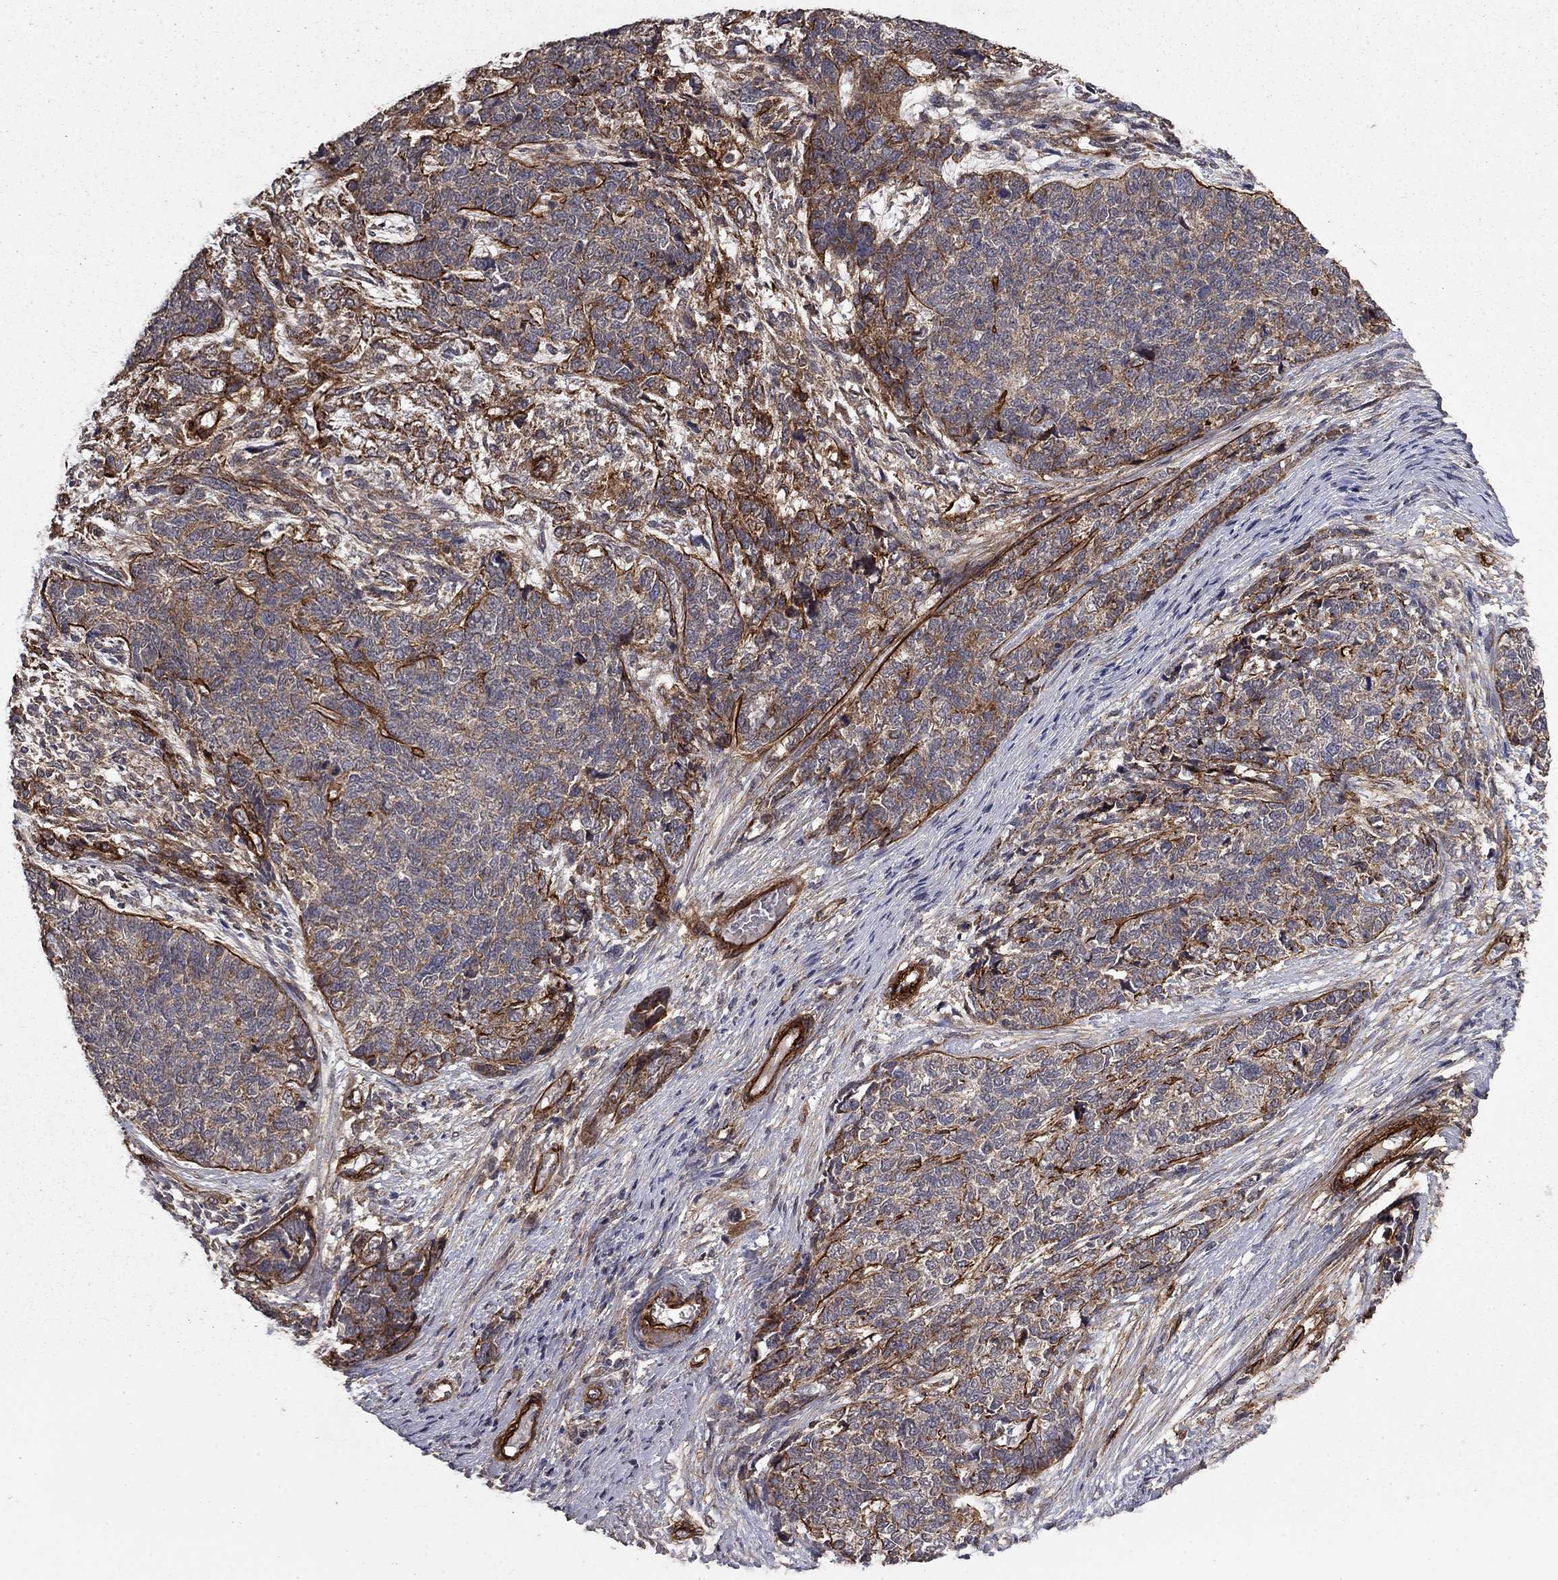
{"staining": {"intensity": "negative", "quantity": "none", "location": "none"}, "tissue": "cervical cancer", "cell_type": "Tumor cells", "image_type": "cancer", "snomed": [{"axis": "morphology", "description": "Squamous cell carcinoma, NOS"}, {"axis": "topography", "description": "Cervix"}], "caption": "There is no significant expression in tumor cells of cervical cancer.", "gene": "COL18A1", "patient": {"sex": "female", "age": 63}}